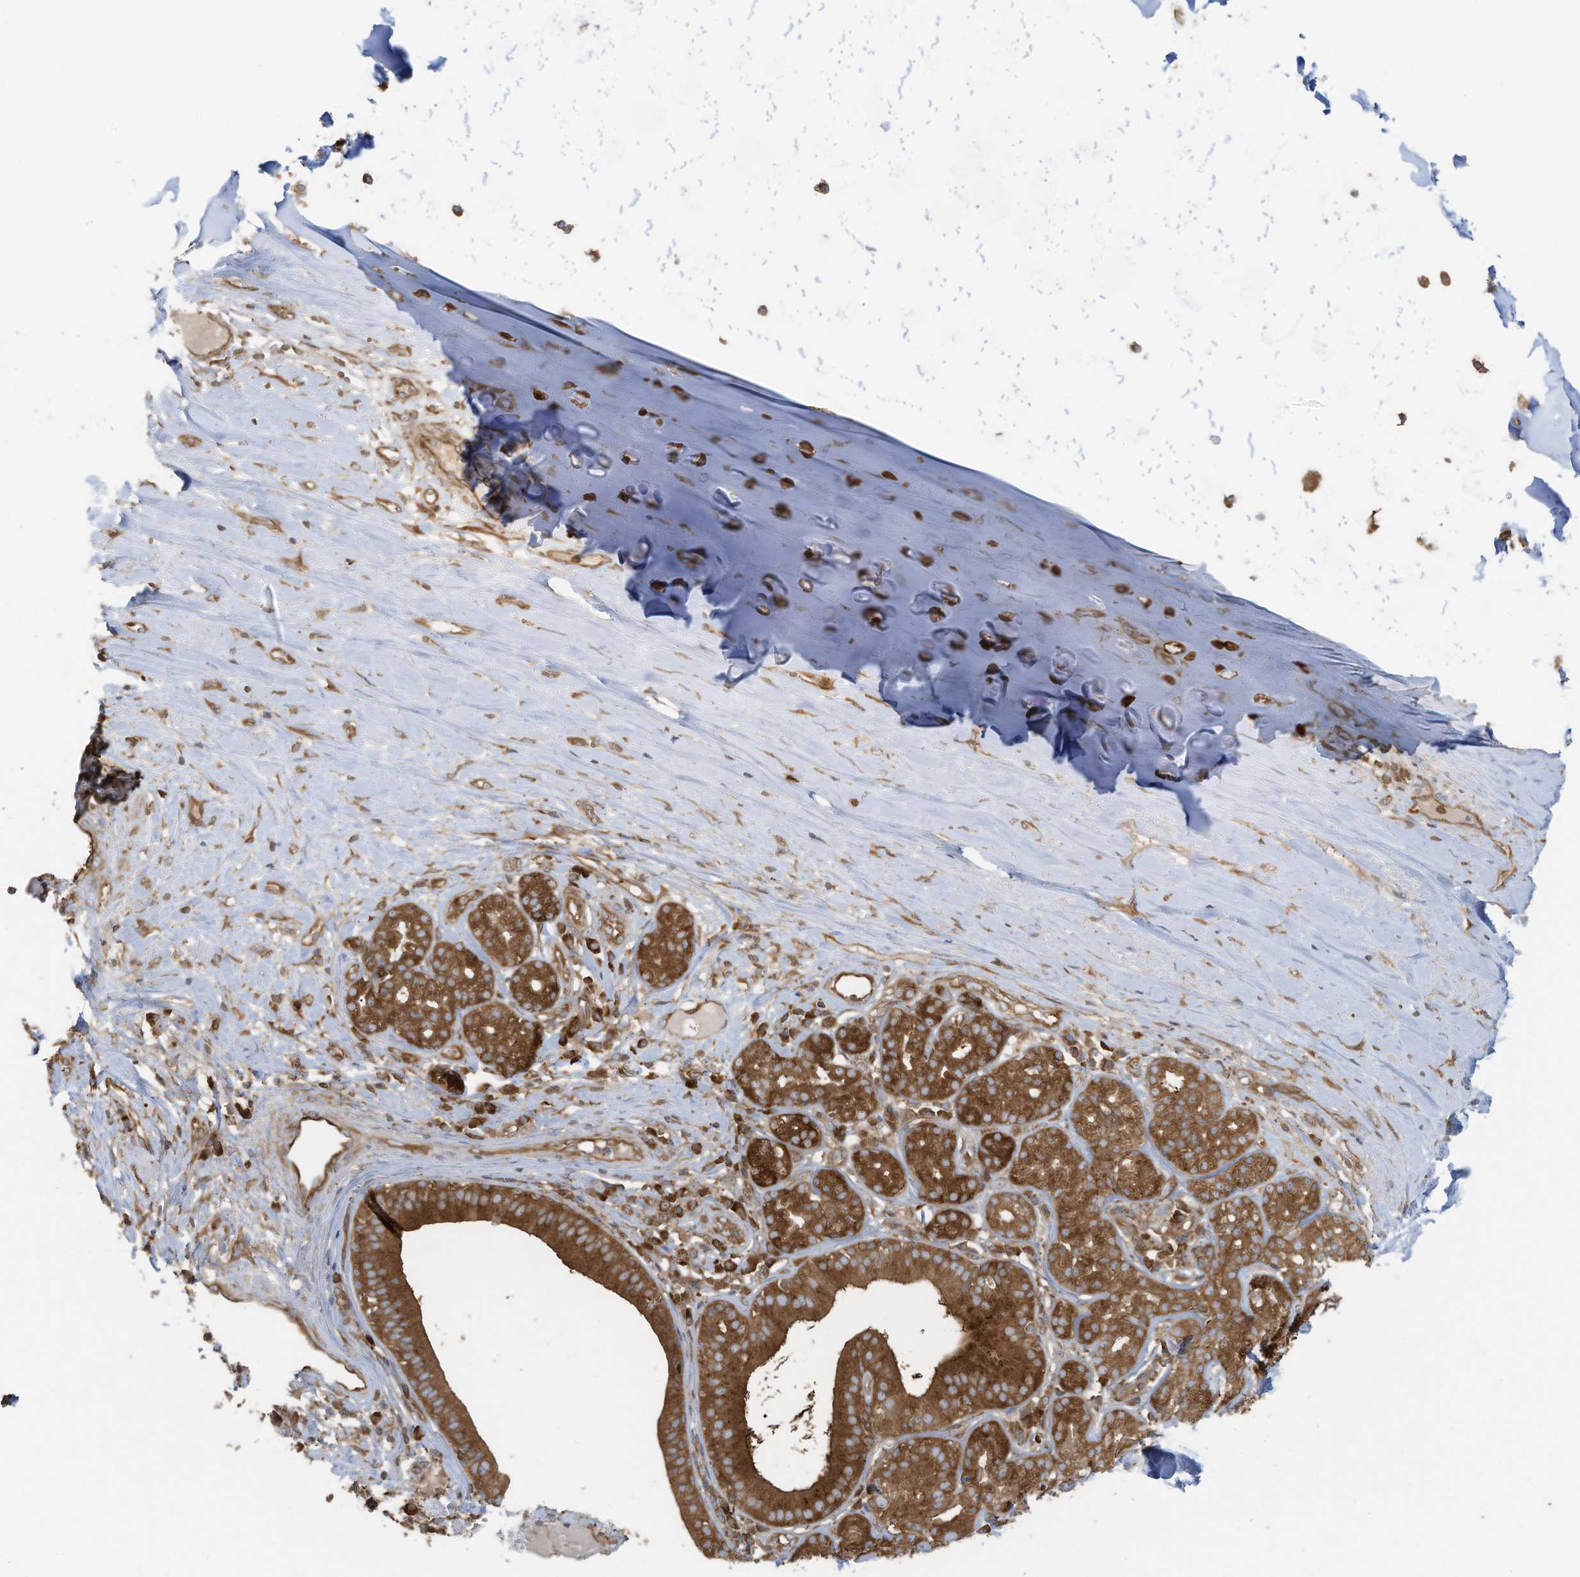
{"staining": {"intensity": "weak", "quantity": "25%-75%", "location": "cytoplasmic/membranous"}, "tissue": "adipose tissue", "cell_type": "Adipocytes", "image_type": "normal", "snomed": [{"axis": "morphology", "description": "Normal tissue, NOS"}, {"axis": "morphology", "description": "Basal cell carcinoma"}, {"axis": "topography", "description": "Cartilage tissue"}, {"axis": "topography", "description": "Nasopharynx"}, {"axis": "topography", "description": "Oral tissue"}], "caption": "Immunohistochemical staining of benign human adipose tissue displays low levels of weak cytoplasmic/membranous staining in about 25%-75% of adipocytes. The staining is performed using DAB brown chromogen to label protein expression. The nuclei are counter-stained blue using hematoxylin.", "gene": "OLA1", "patient": {"sex": "female", "age": 77}}